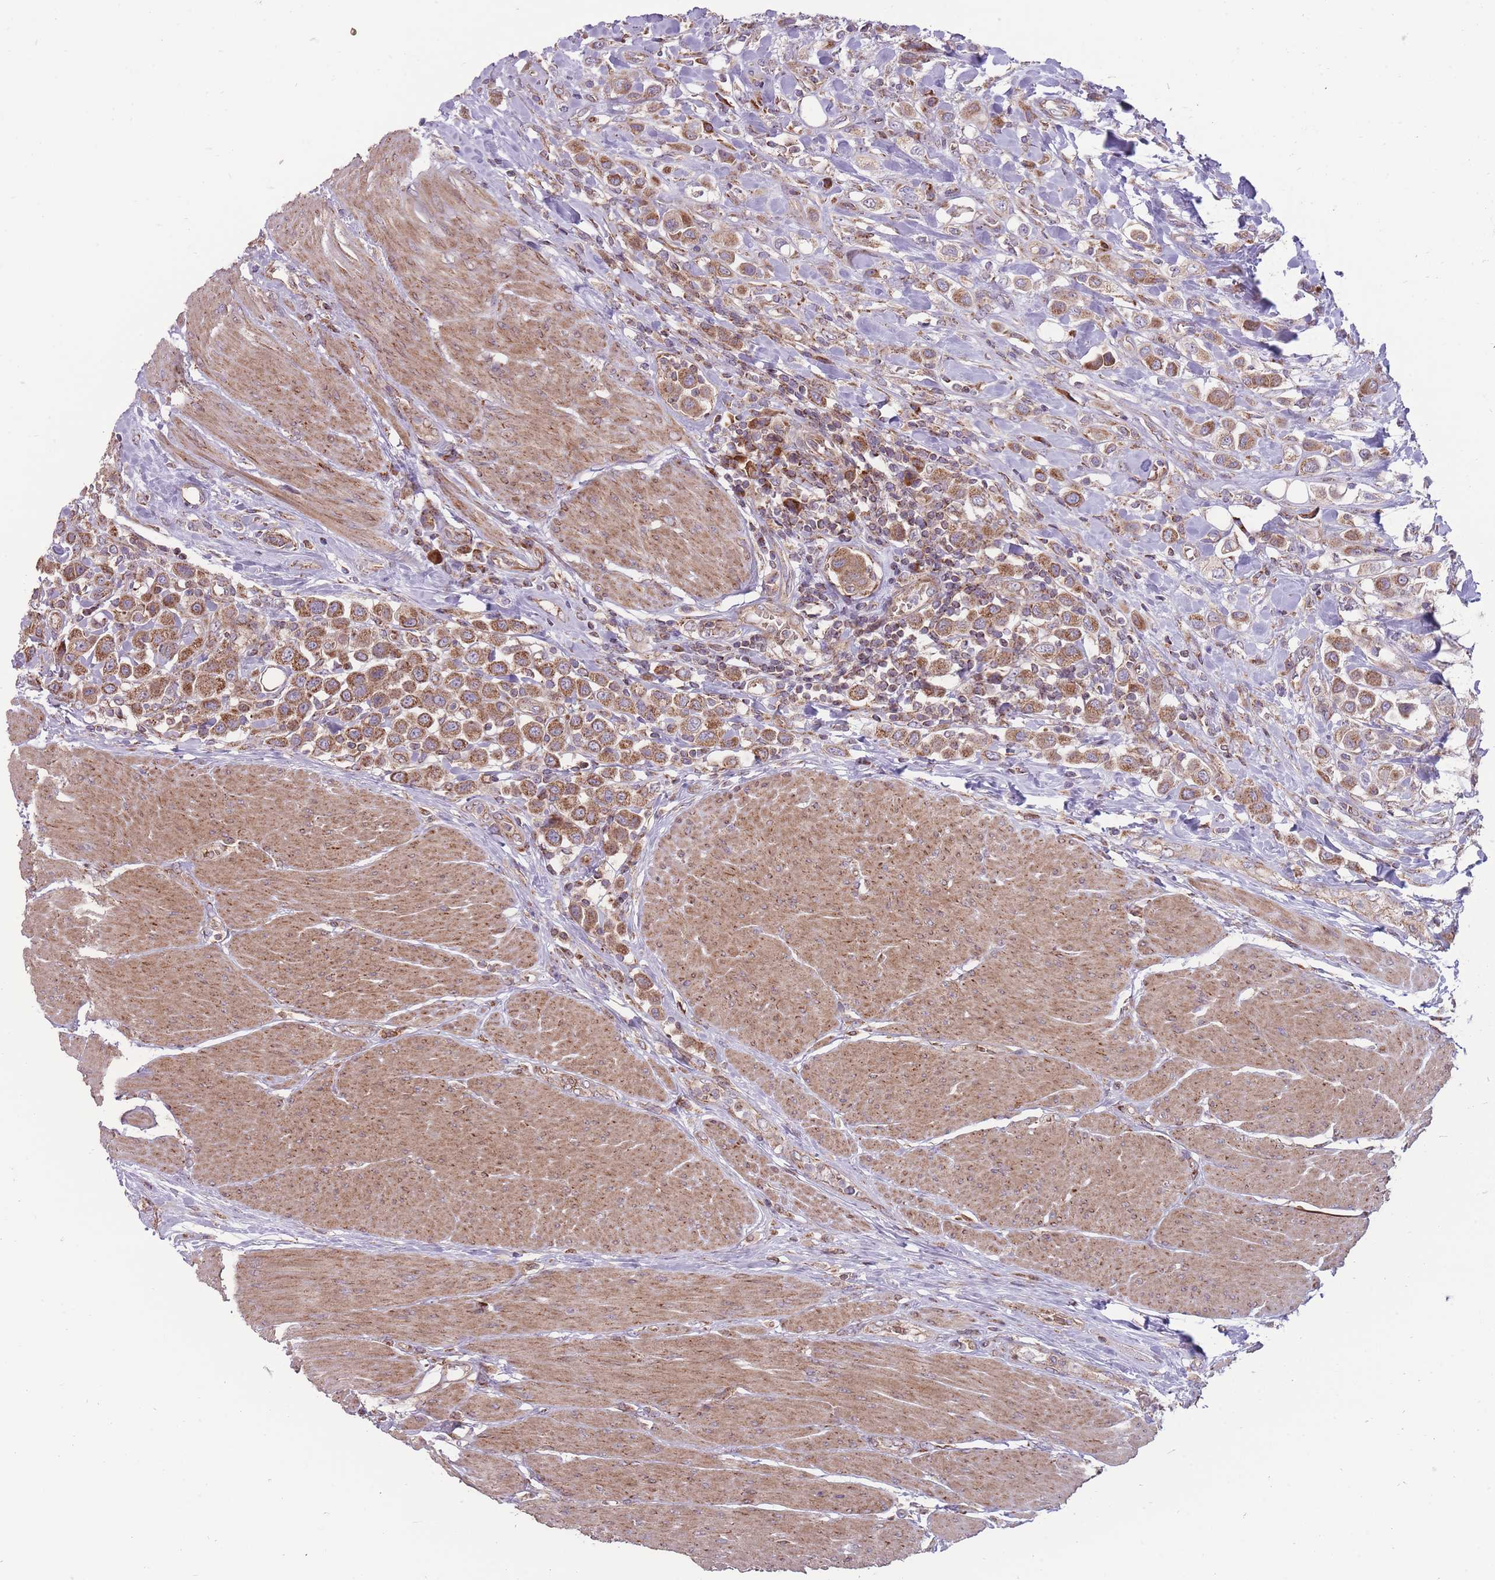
{"staining": {"intensity": "moderate", "quantity": ">75%", "location": "cytoplasmic/membranous"}, "tissue": "urothelial cancer", "cell_type": "Tumor cells", "image_type": "cancer", "snomed": [{"axis": "morphology", "description": "Urothelial carcinoma, High grade"}, {"axis": "topography", "description": "Urinary bladder"}], "caption": "Moderate cytoplasmic/membranous protein positivity is identified in approximately >75% of tumor cells in high-grade urothelial carcinoma.", "gene": "ANKRD10", "patient": {"sex": "male", "age": 50}}